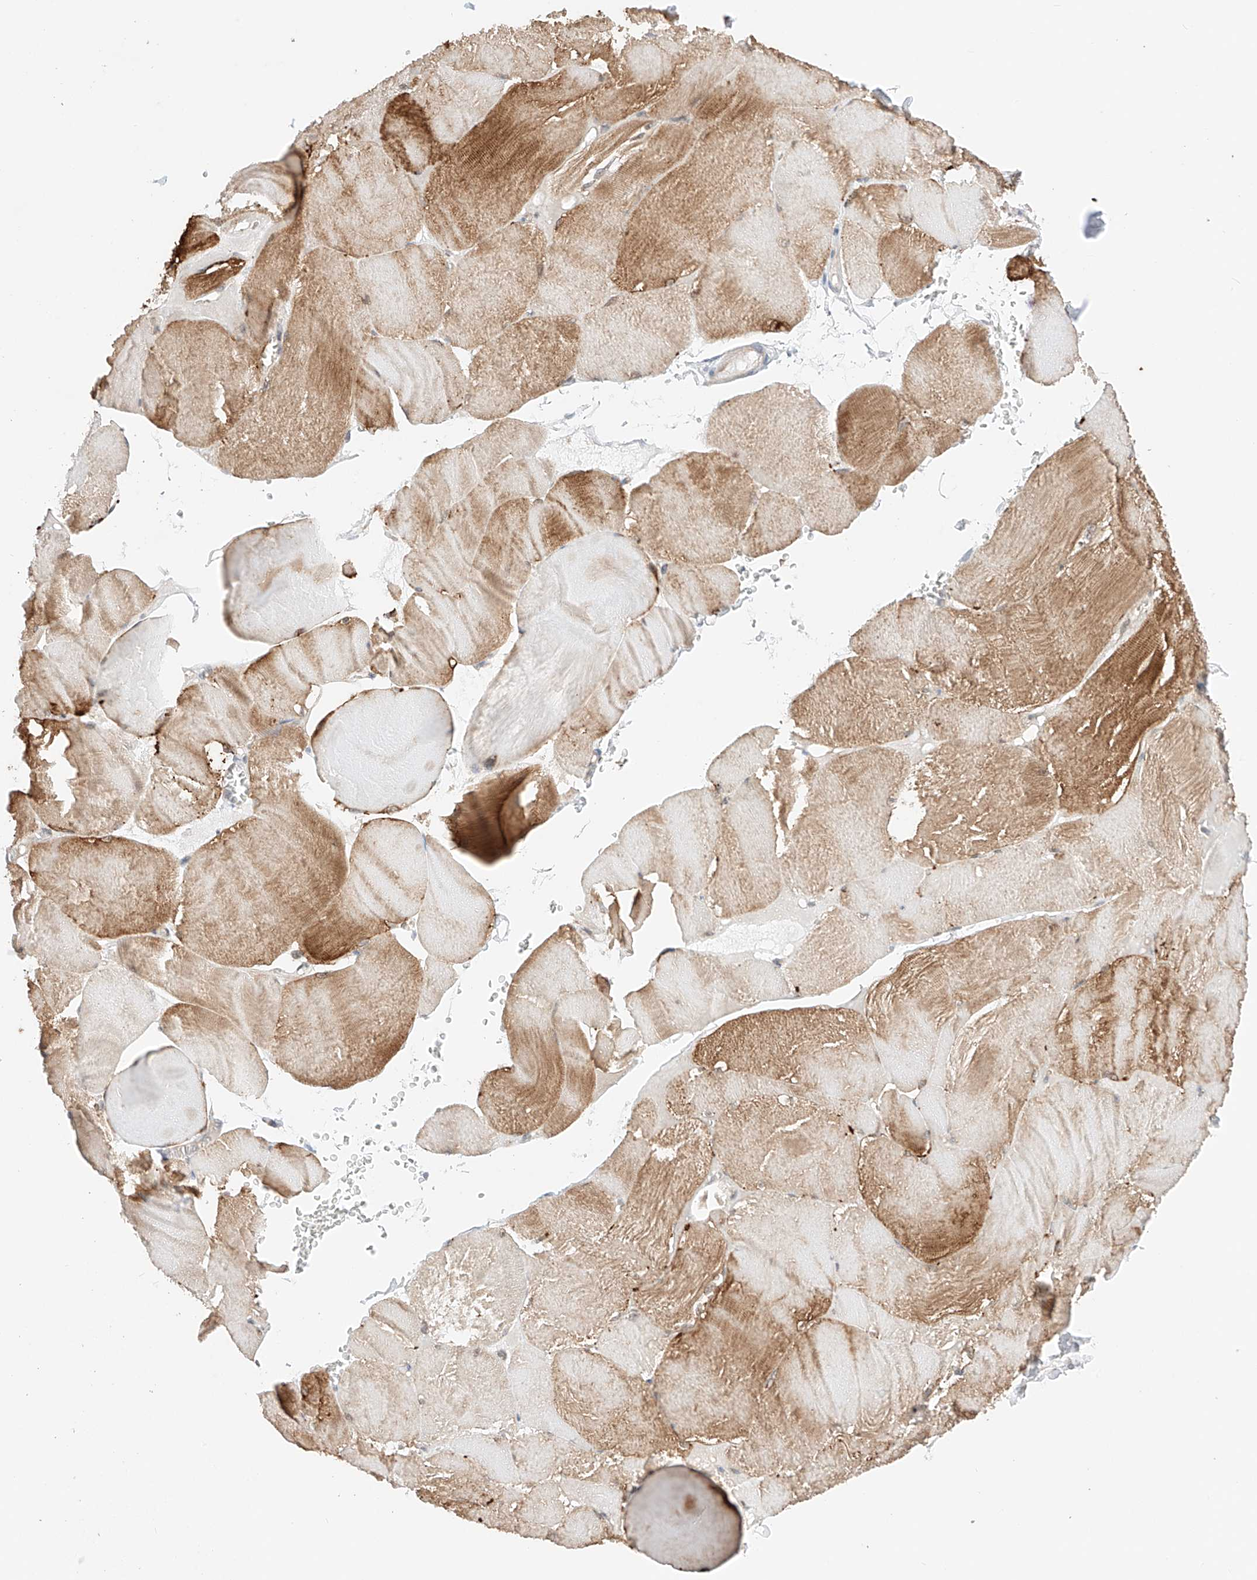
{"staining": {"intensity": "moderate", "quantity": ">75%", "location": "cytoplasmic/membranous"}, "tissue": "skeletal muscle", "cell_type": "Myocytes", "image_type": "normal", "snomed": [{"axis": "morphology", "description": "Normal tissue, NOS"}, {"axis": "morphology", "description": "Basal cell carcinoma"}, {"axis": "topography", "description": "Skeletal muscle"}], "caption": "High-magnification brightfield microscopy of normal skeletal muscle stained with DAB (3,3'-diaminobenzidine) (brown) and counterstained with hematoxylin (blue). myocytes exhibit moderate cytoplasmic/membranous positivity is appreciated in about>75% of cells. The protein is stained brown, and the nuclei are stained in blue (DAB IHC with brightfield microscopy, high magnification).", "gene": "GCNT1", "patient": {"sex": "female", "age": 64}}